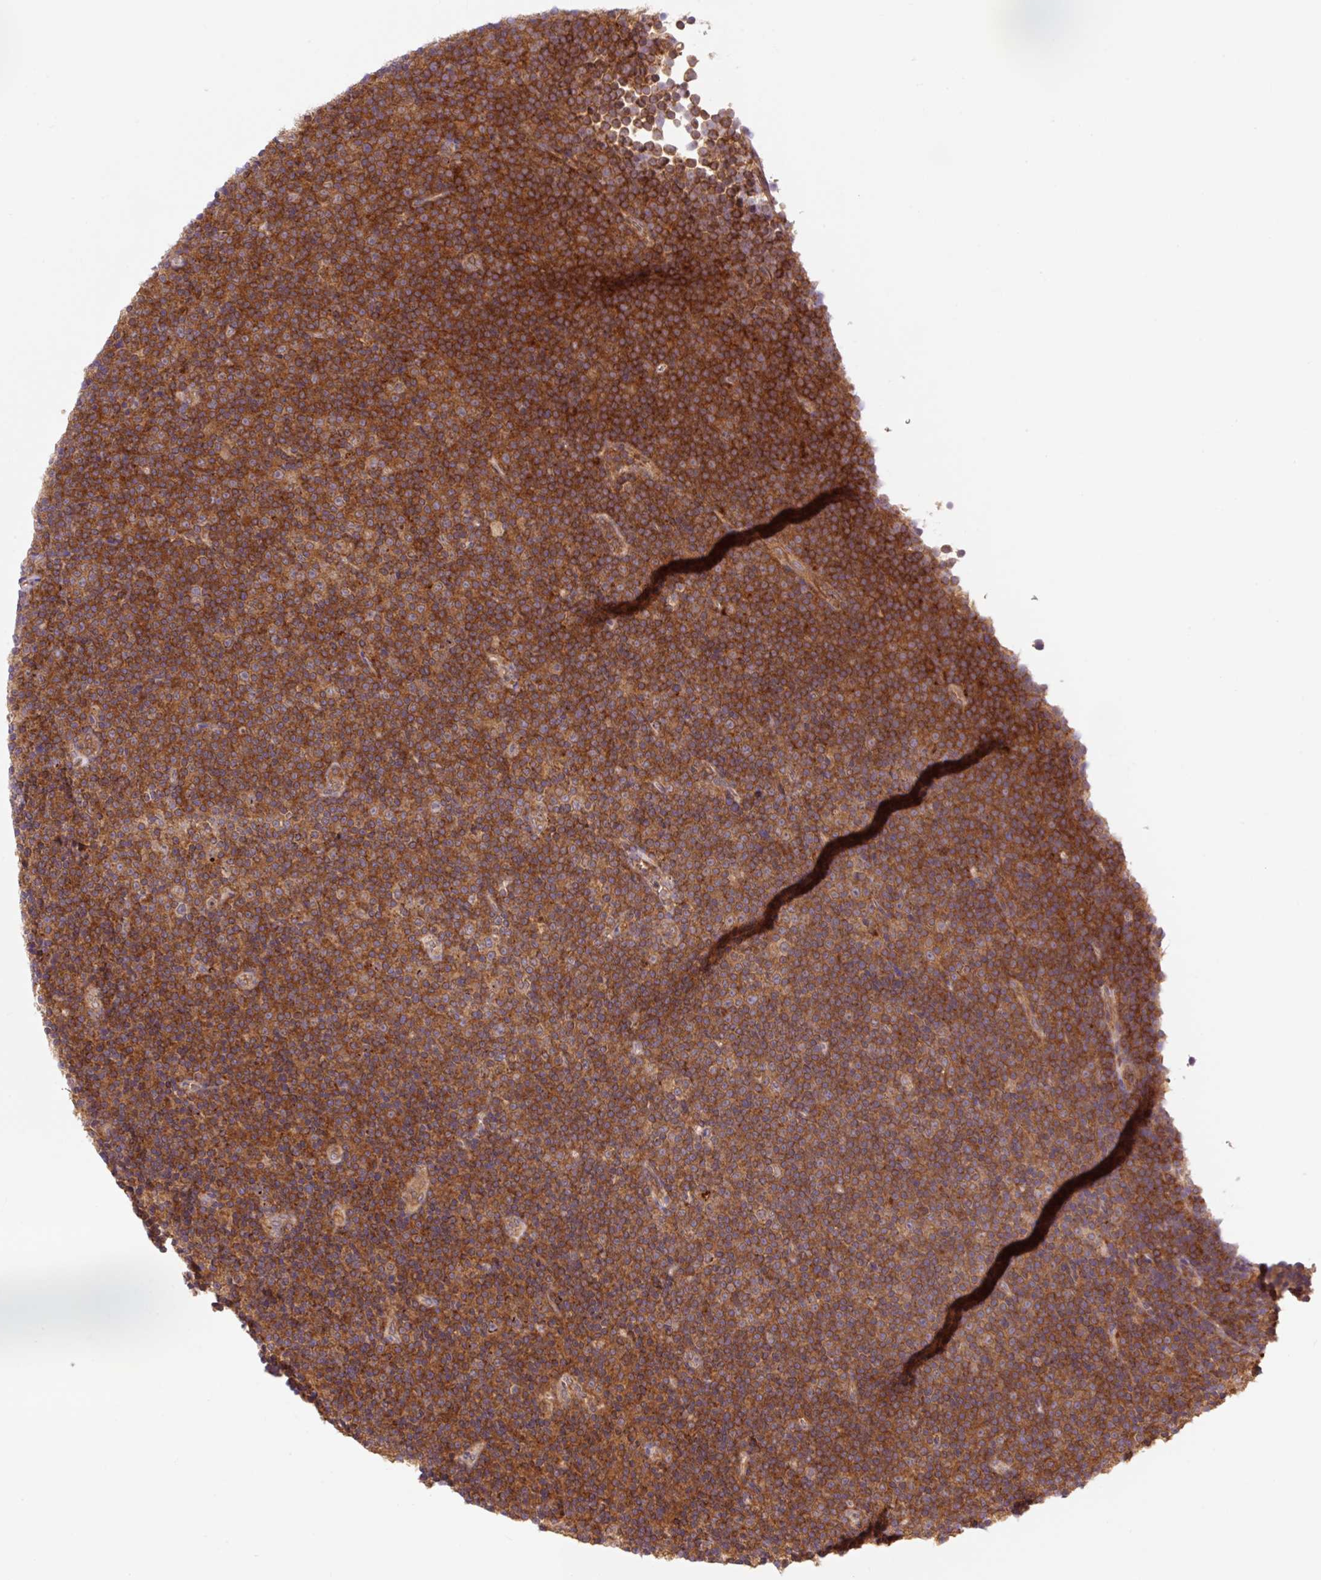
{"staining": {"intensity": "strong", "quantity": ">75%", "location": "cytoplasmic/membranous"}, "tissue": "lymphoma", "cell_type": "Tumor cells", "image_type": "cancer", "snomed": [{"axis": "morphology", "description": "Malignant lymphoma, non-Hodgkin's type, Low grade"}, {"axis": "topography", "description": "Lymph node"}], "caption": "The photomicrograph demonstrates immunohistochemical staining of malignant lymphoma, non-Hodgkin's type (low-grade). There is strong cytoplasmic/membranous expression is seen in about >75% of tumor cells.", "gene": "VPS4A", "patient": {"sex": "female", "age": 67}}